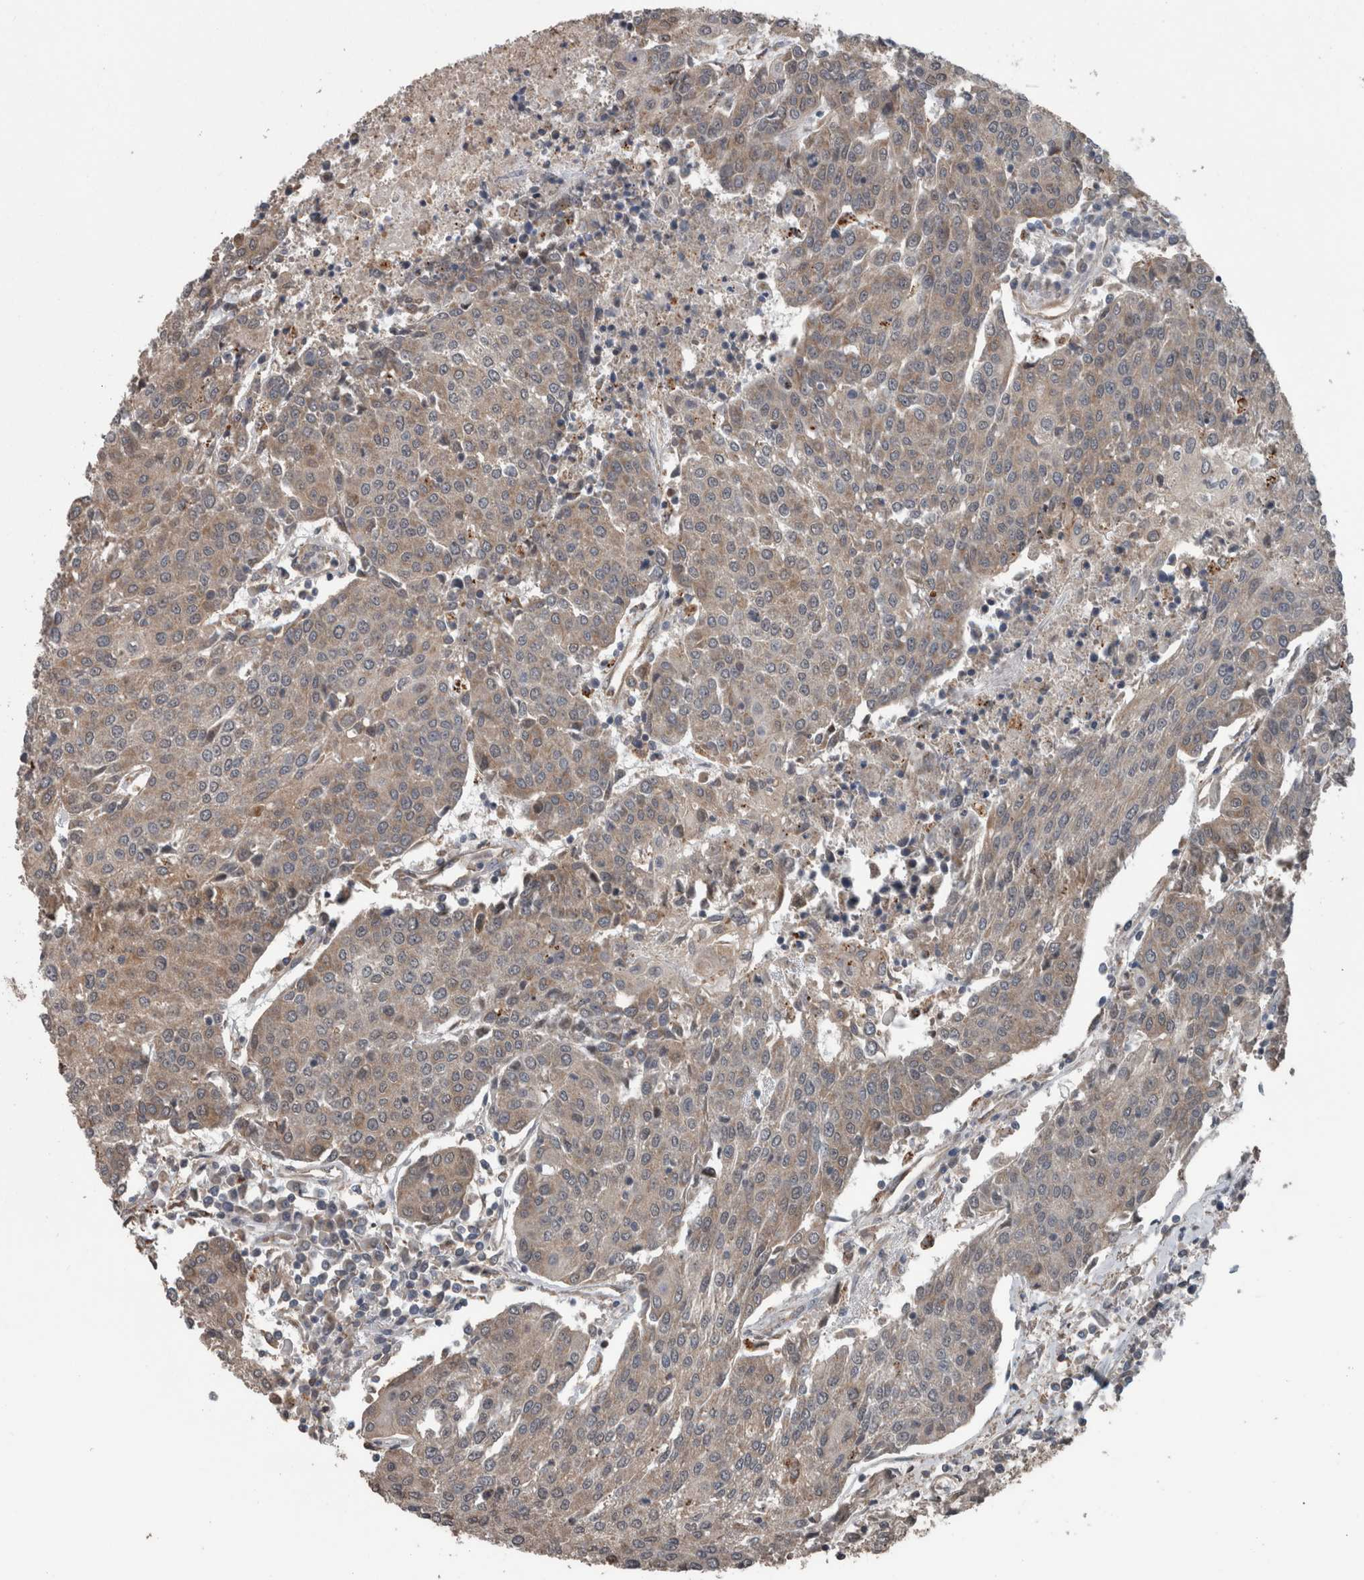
{"staining": {"intensity": "weak", "quantity": ">75%", "location": "cytoplasmic/membranous"}, "tissue": "urothelial cancer", "cell_type": "Tumor cells", "image_type": "cancer", "snomed": [{"axis": "morphology", "description": "Urothelial carcinoma, High grade"}, {"axis": "topography", "description": "Urinary bladder"}], "caption": "Weak cytoplasmic/membranous protein staining is present in about >75% of tumor cells in urothelial cancer.", "gene": "RIOK3", "patient": {"sex": "female", "age": 85}}